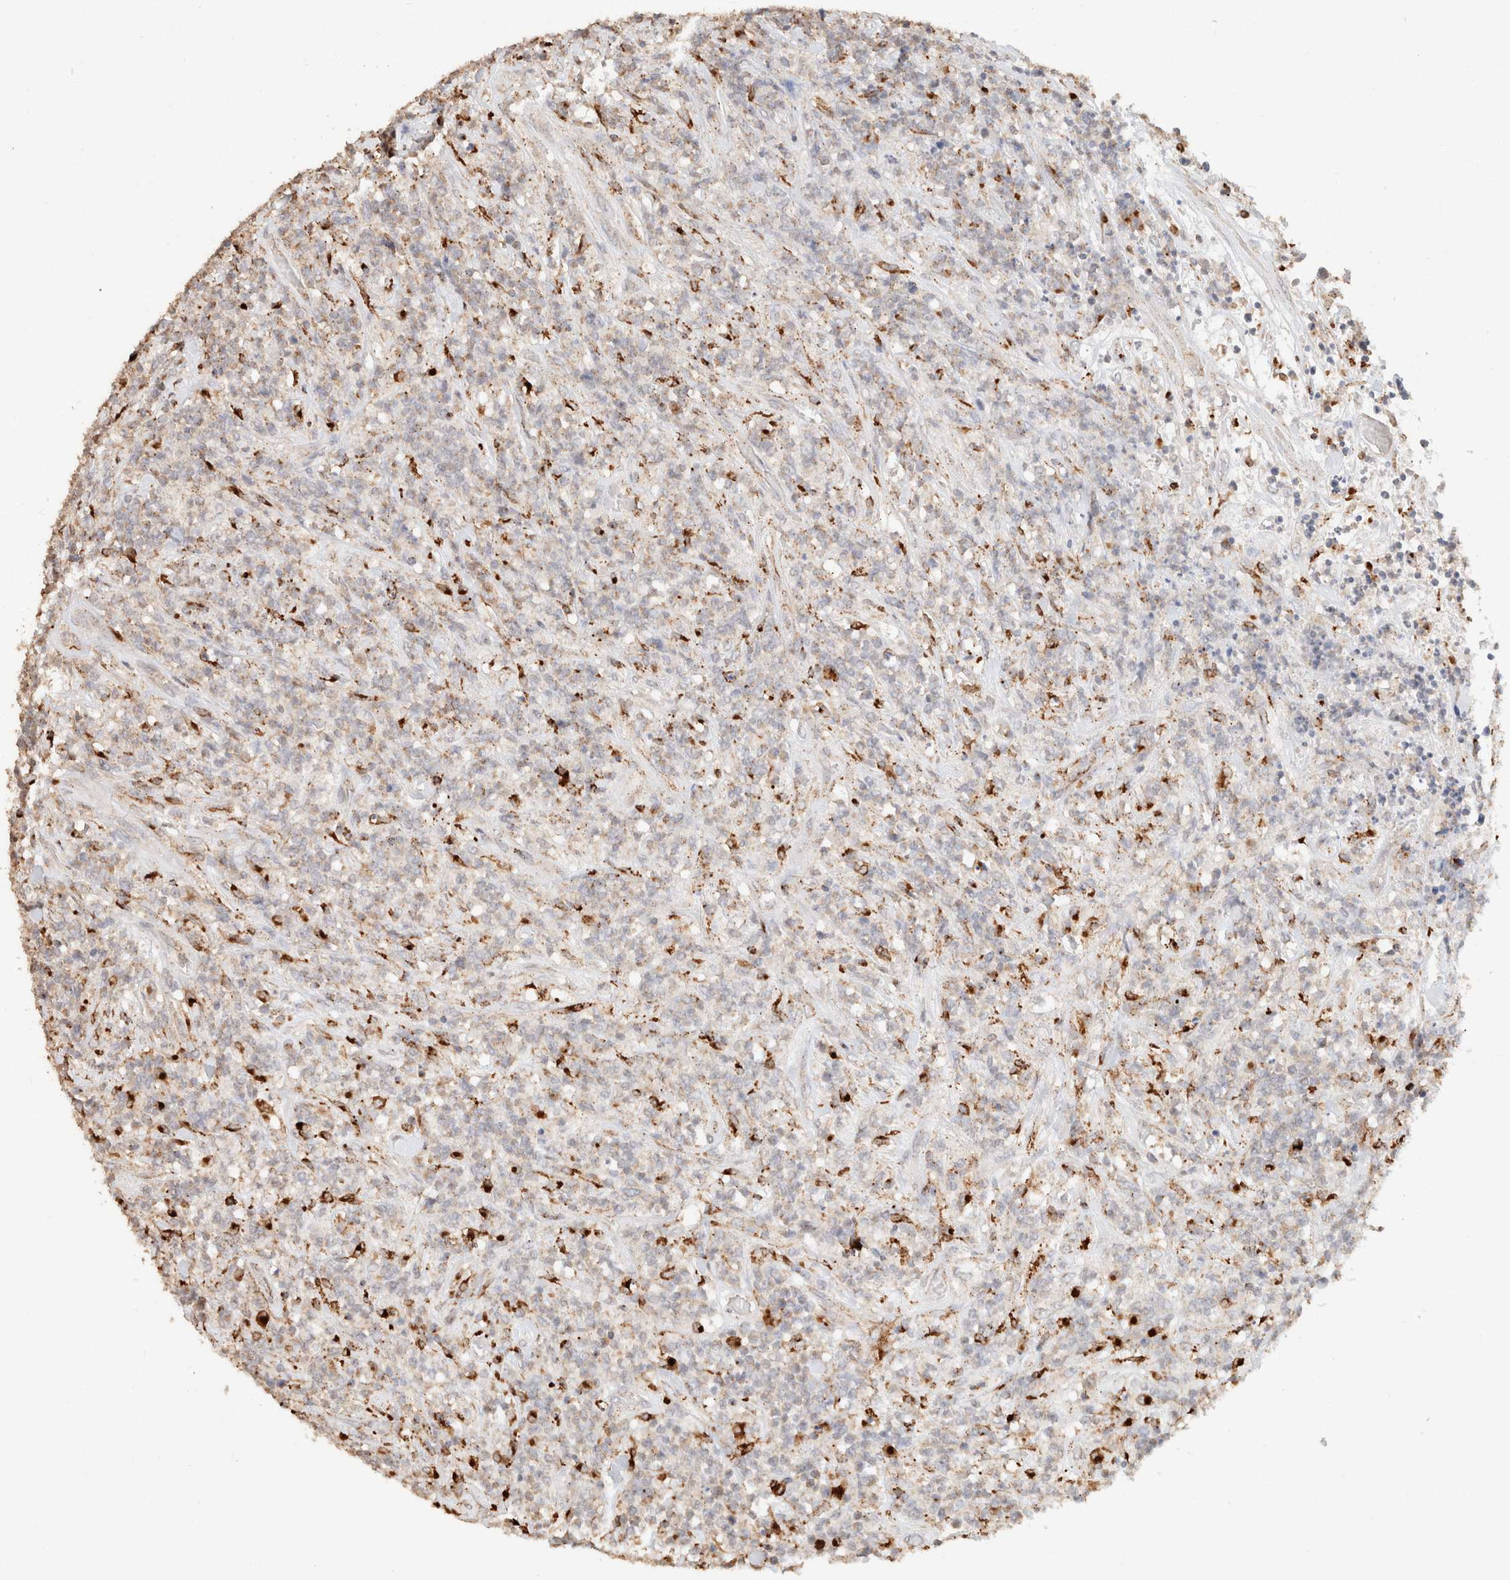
{"staining": {"intensity": "weak", "quantity": "<25%", "location": "cytoplasmic/membranous"}, "tissue": "lymphoma", "cell_type": "Tumor cells", "image_type": "cancer", "snomed": [{"axis": "morphology", "description": "Malignant lymphoma, non-Hodgkin's type, High grade"}, {"axis": "topography", "description": "Soft tissue"}], "caption": "Immunohistochemical staining of human malignant lymphoma, non-Hodgkin's type (high-grade) shows no significant staining in tumor cells.", "gene": "CTSC", "patient": {"sex": "male", "age": 18}}